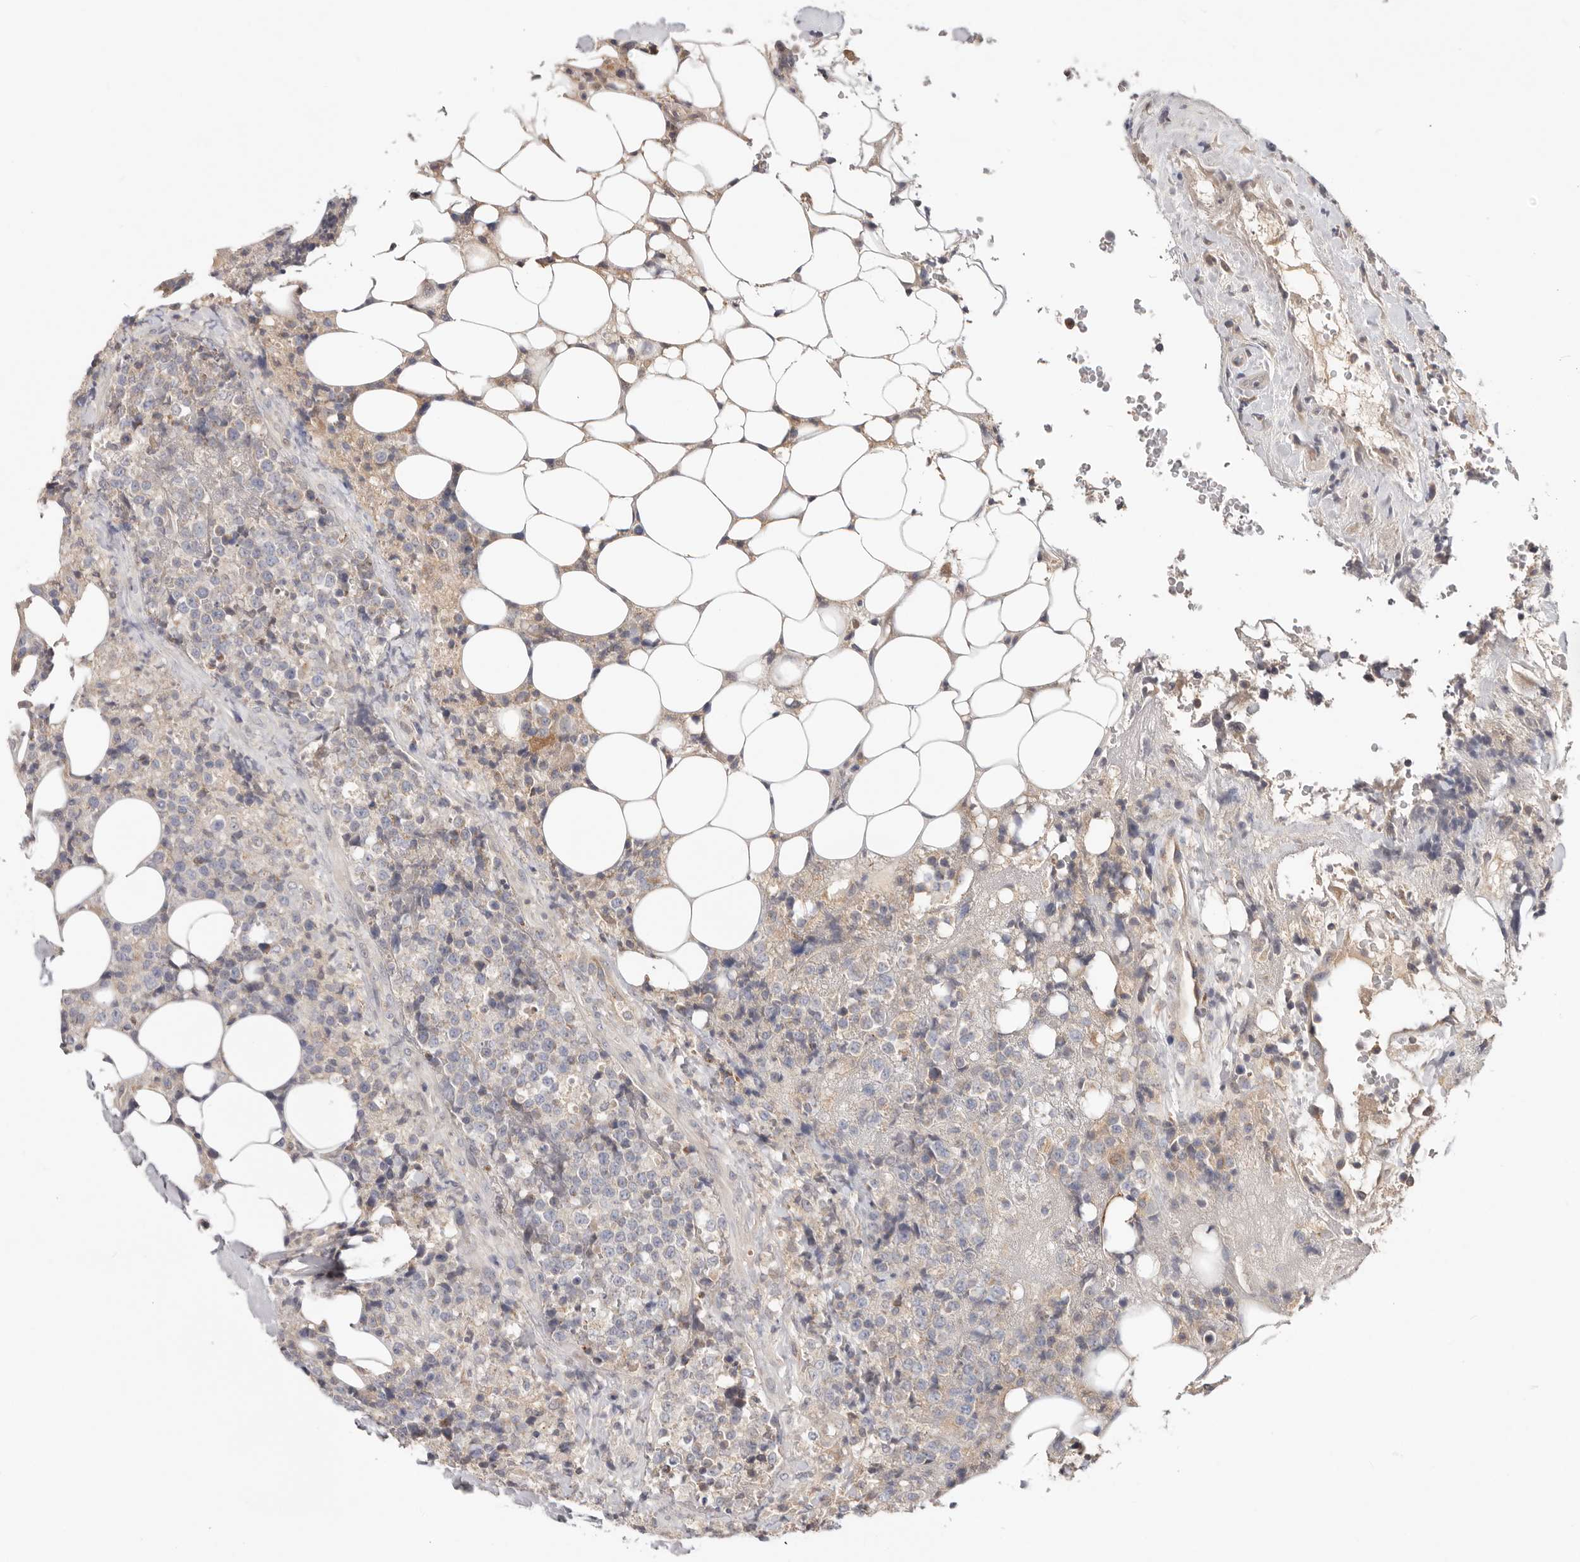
{"staining": {"intensity": "negative", "quantity": "none", "location": "none"}, "tissue": "lymphoma", "cell_type": "Tumor cells", "image_type": "cancer", "snomed": [{"axis": "morphology", "description": "Malignant lymphoma, non-Hodgkin's type, High grade"}, {"axis": "topography", "description": "Lymph node"}], "caption": "DAB (3,3'-diaminobenzidine) immunohistochemical staining of human lymphoma exhibits no significant staining in tumor cells. The staining was performed using DAB to visualize the protein expression in brown, while the nuclei were stained in blue with hematoxylin (Magnification: 20x).", "gene": "LRP6", "patient": {"sex": "male", "age": 13}}